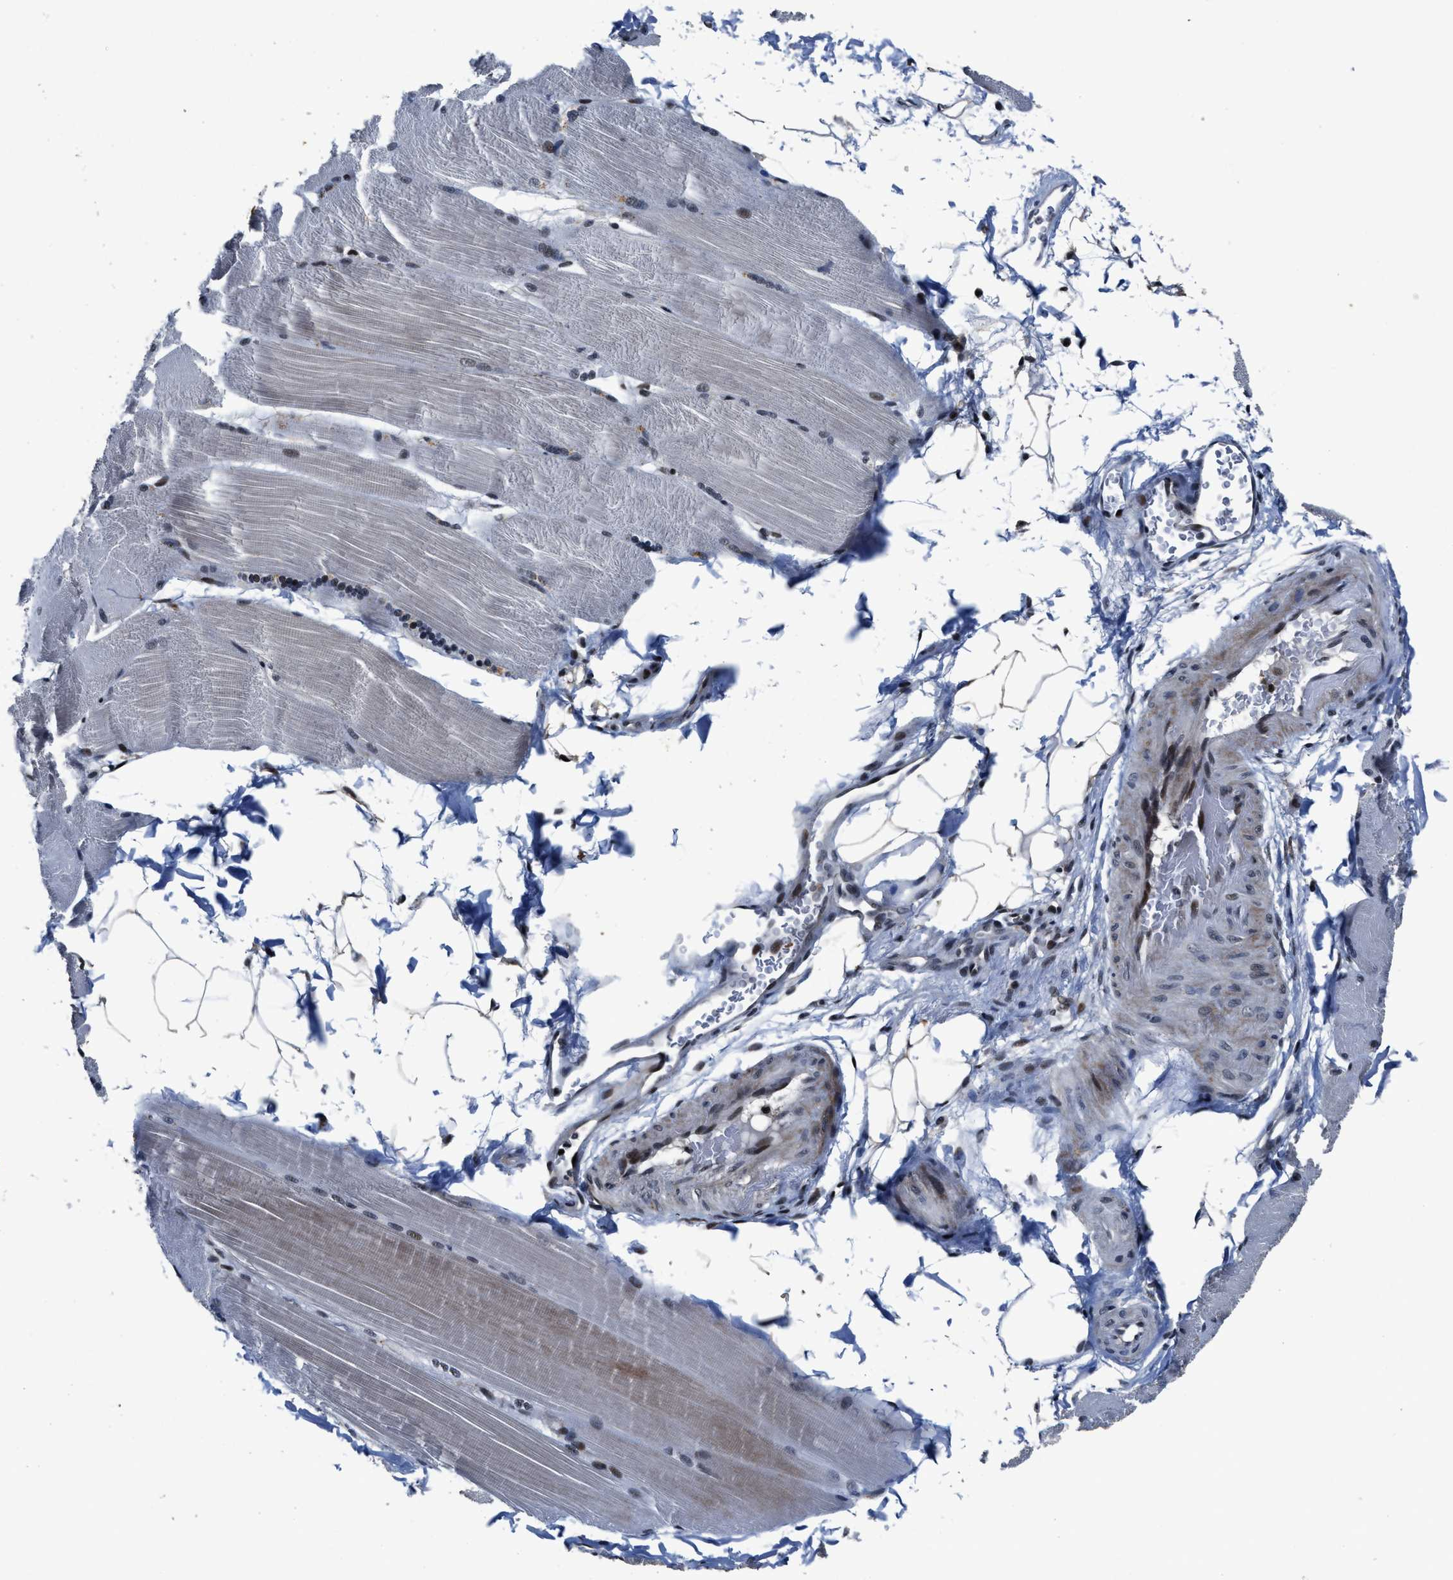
{"staining": {"intensity": "weak", "quantity": "<25%", "location": "nuclear"}, "tissue": "skeletal muscle", "cell_type": "Myocytes", "image_type": "normal", "snomed": [{"axis": "morphology", "description": "Normal tissue, NOS"}, {"axis": "topography", "description": "Skin"}, {"axis": "topography", "description": "Skeletal muscle"}], "caption": "A high-resolution micrograph shows immunohistochemistry staining of normal skeletal muscle, which exhibits no significant expression in myocytes.", "gene": "ZNF233", "patient": {"sex": "male", "age": 83}}